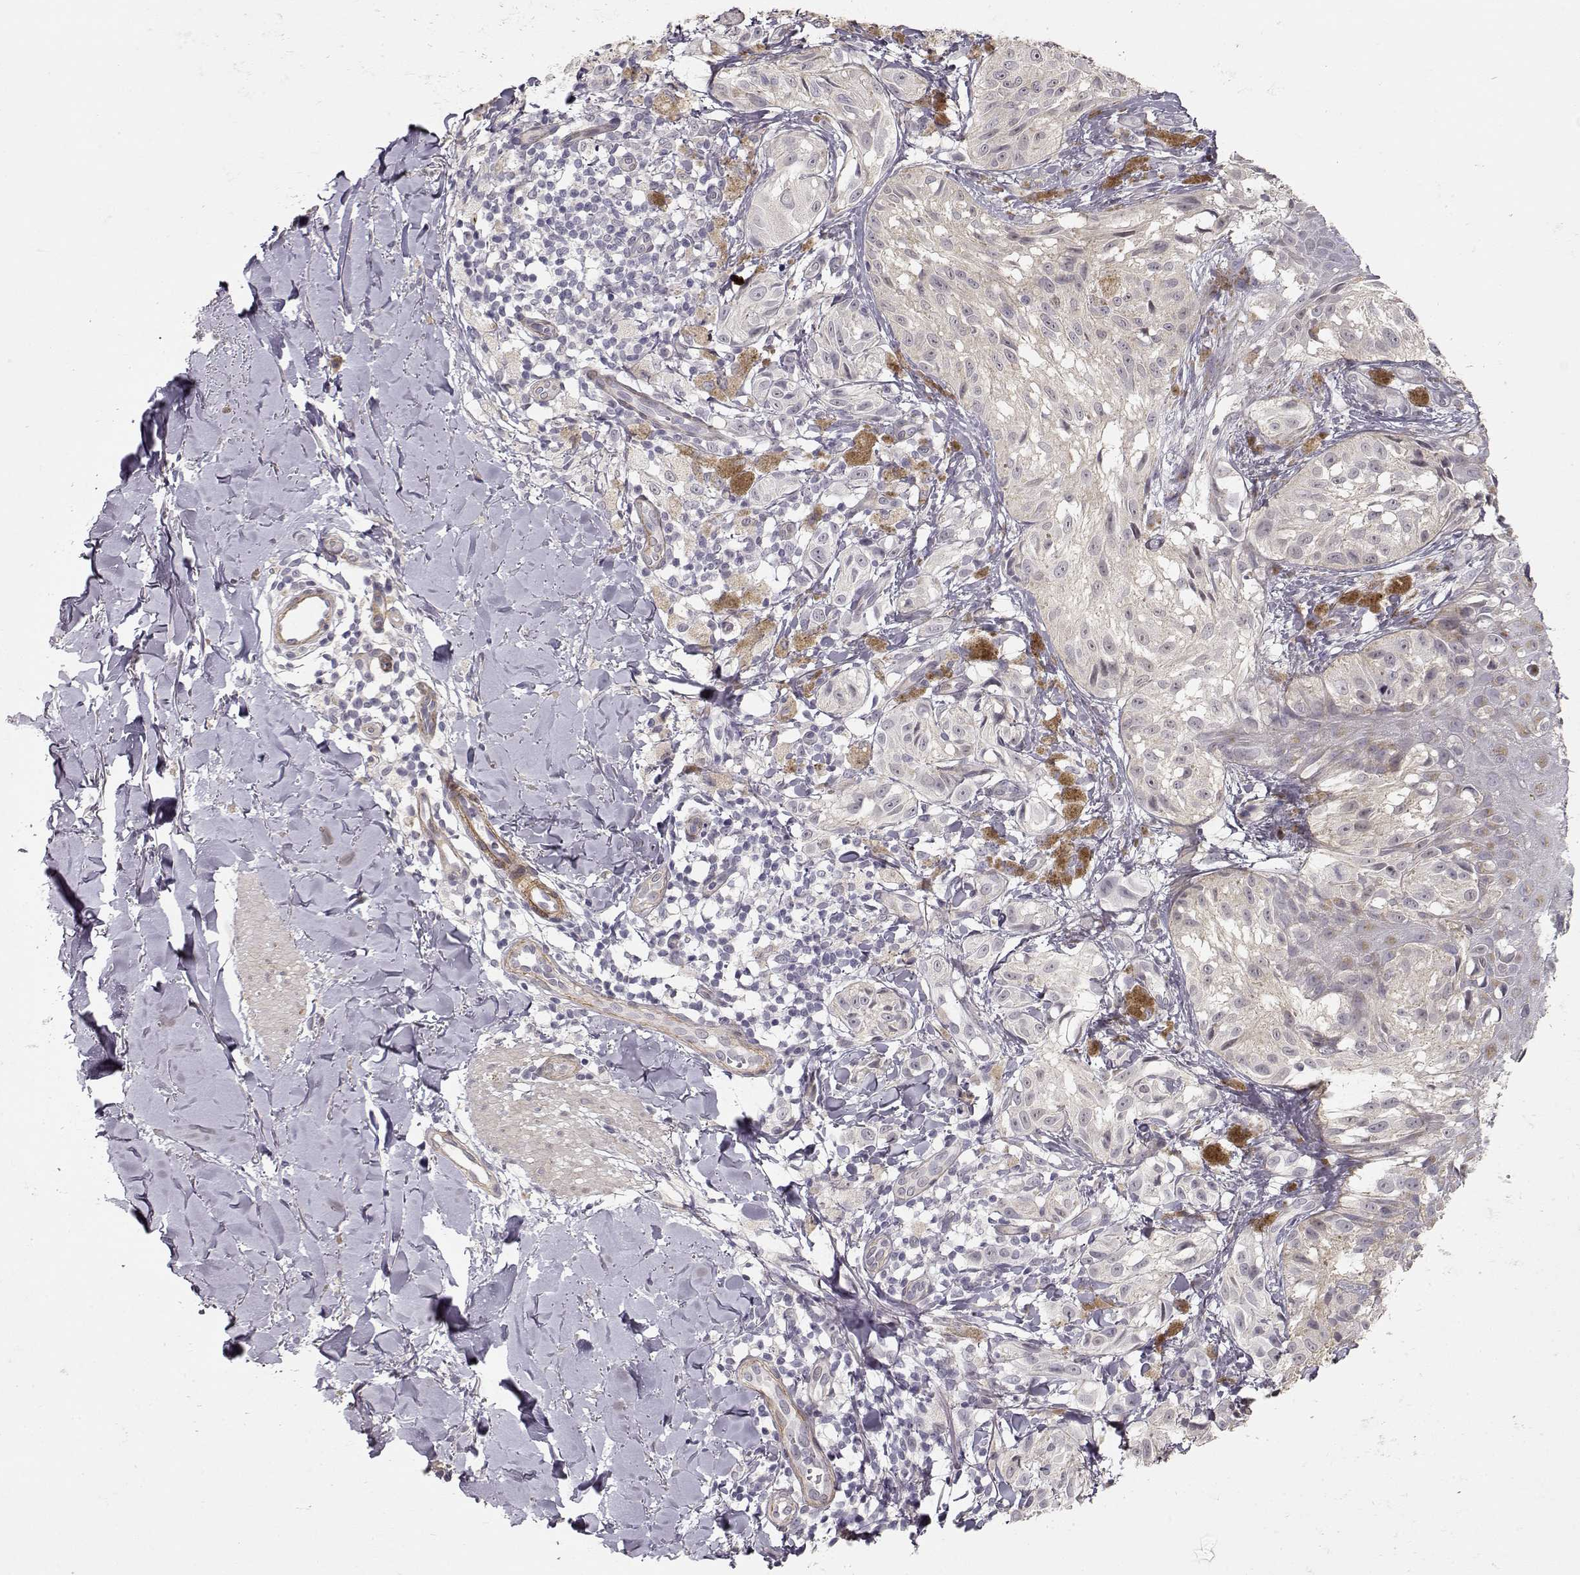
{"staining": {"intensity": "negative", "quantity": "none", "location": "none"}, "tissue": "melanoma", "cell_type": "Tumor cells", "image_type": "cancer", "snomed": [{"axis": "morphology", "description": "Malignant melanoma, NOS"}, {"axis": "topography", "description": "Skin"}], "caption": "This is a photomicrograph of IHC staining of malignant melanoma, which shows no expression in tumor cells.", "gene": "LAMA5", "patient": {"sex": "male", "age": 36}}